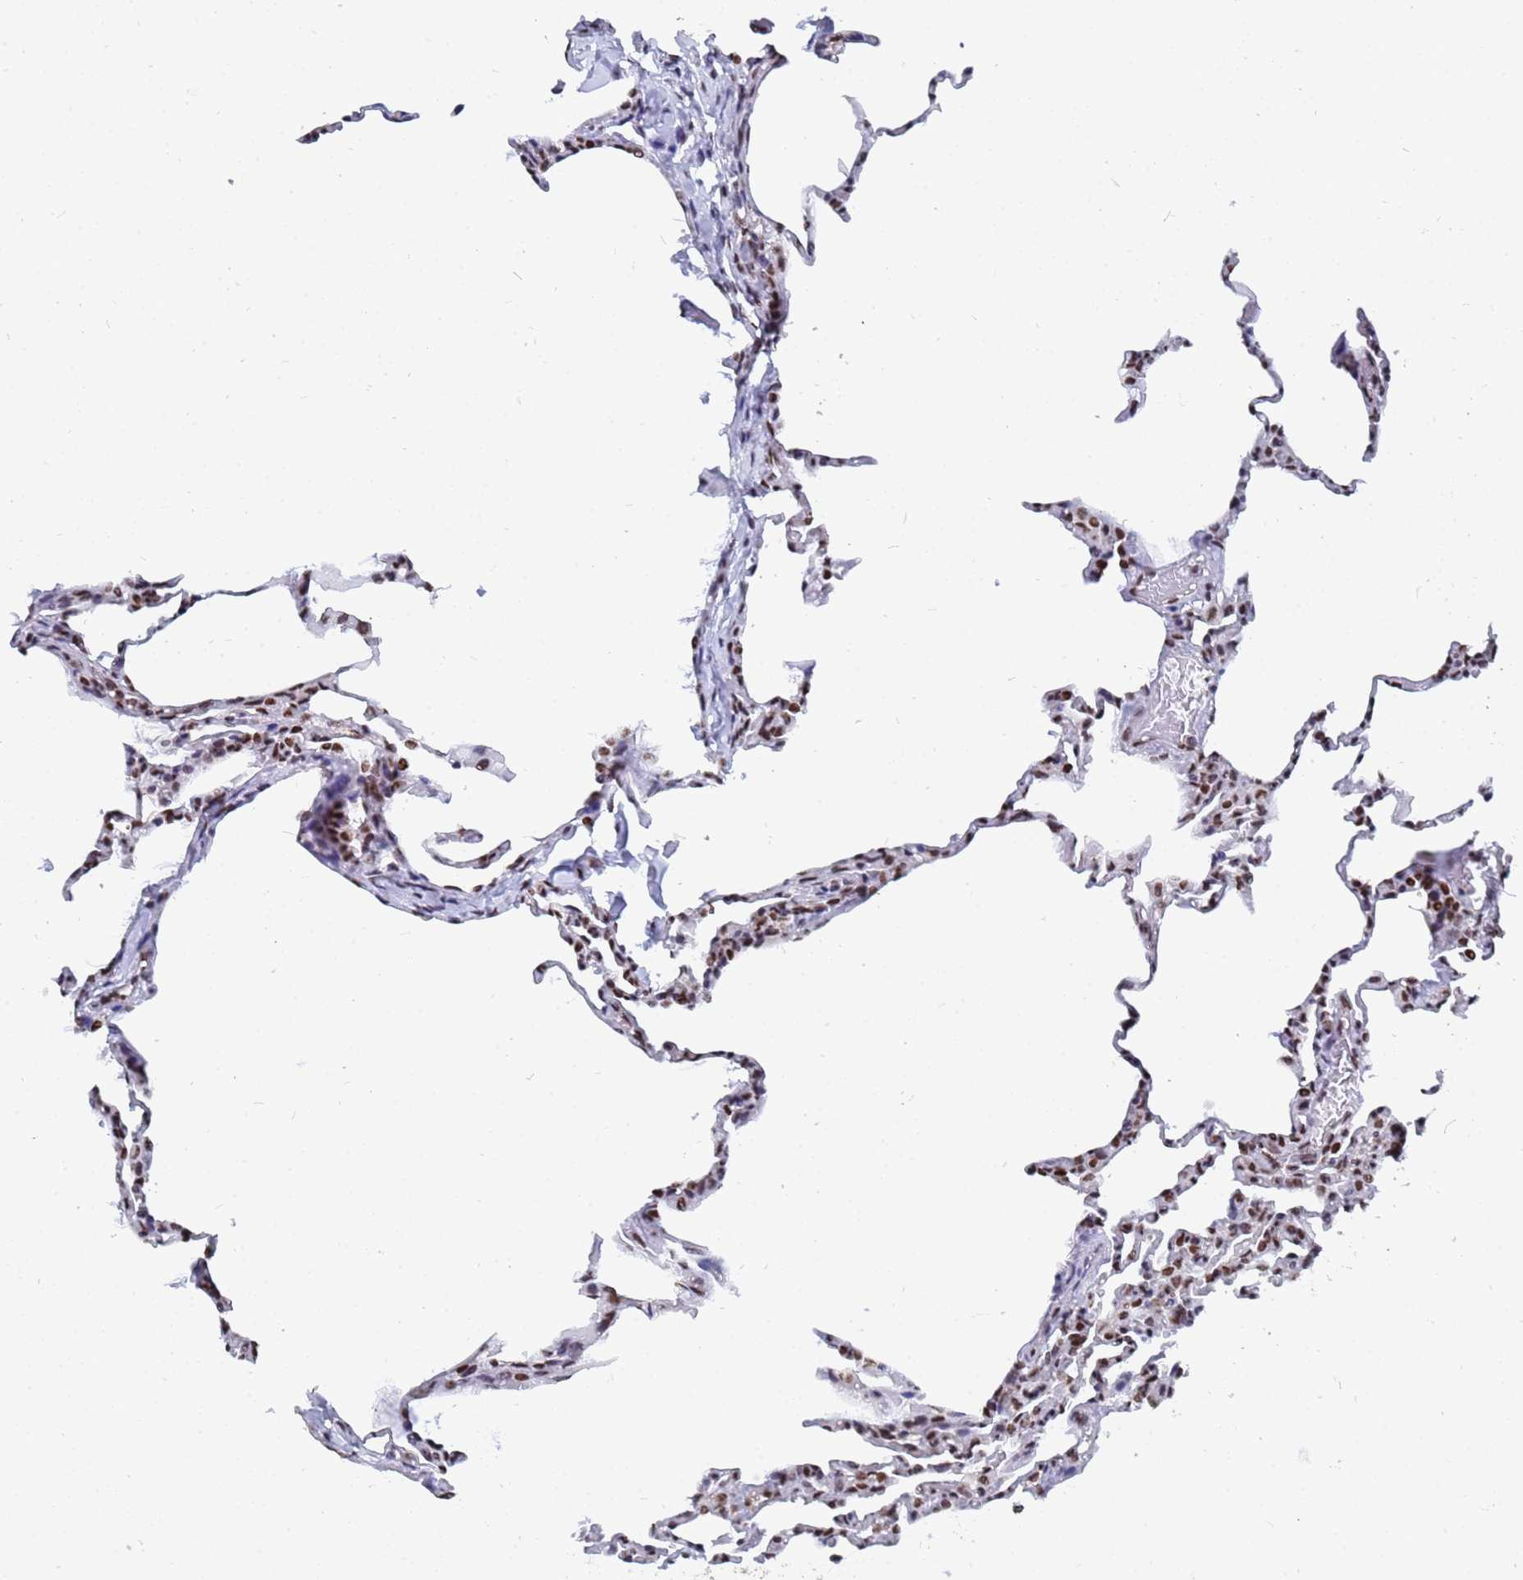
{"staining": {"intensity": "moderate", "quantity": ">75%", "location": "nuclear"}, "tissue": "lung", "cell_type": "Alveolar cells", "image_type": "normal", "snomed": [{"axis": "morphology", "description": "Normal tissue, NOS"}, {"axis": "topography", "description": "Lung"}], "caption": "Lung stained for a protein (brown) reveals moderate nuclear positive expression in approximately >75% of alveolar cells.", "gene": "RAVER2", "patient": {"sex": "male", "age": 20}}